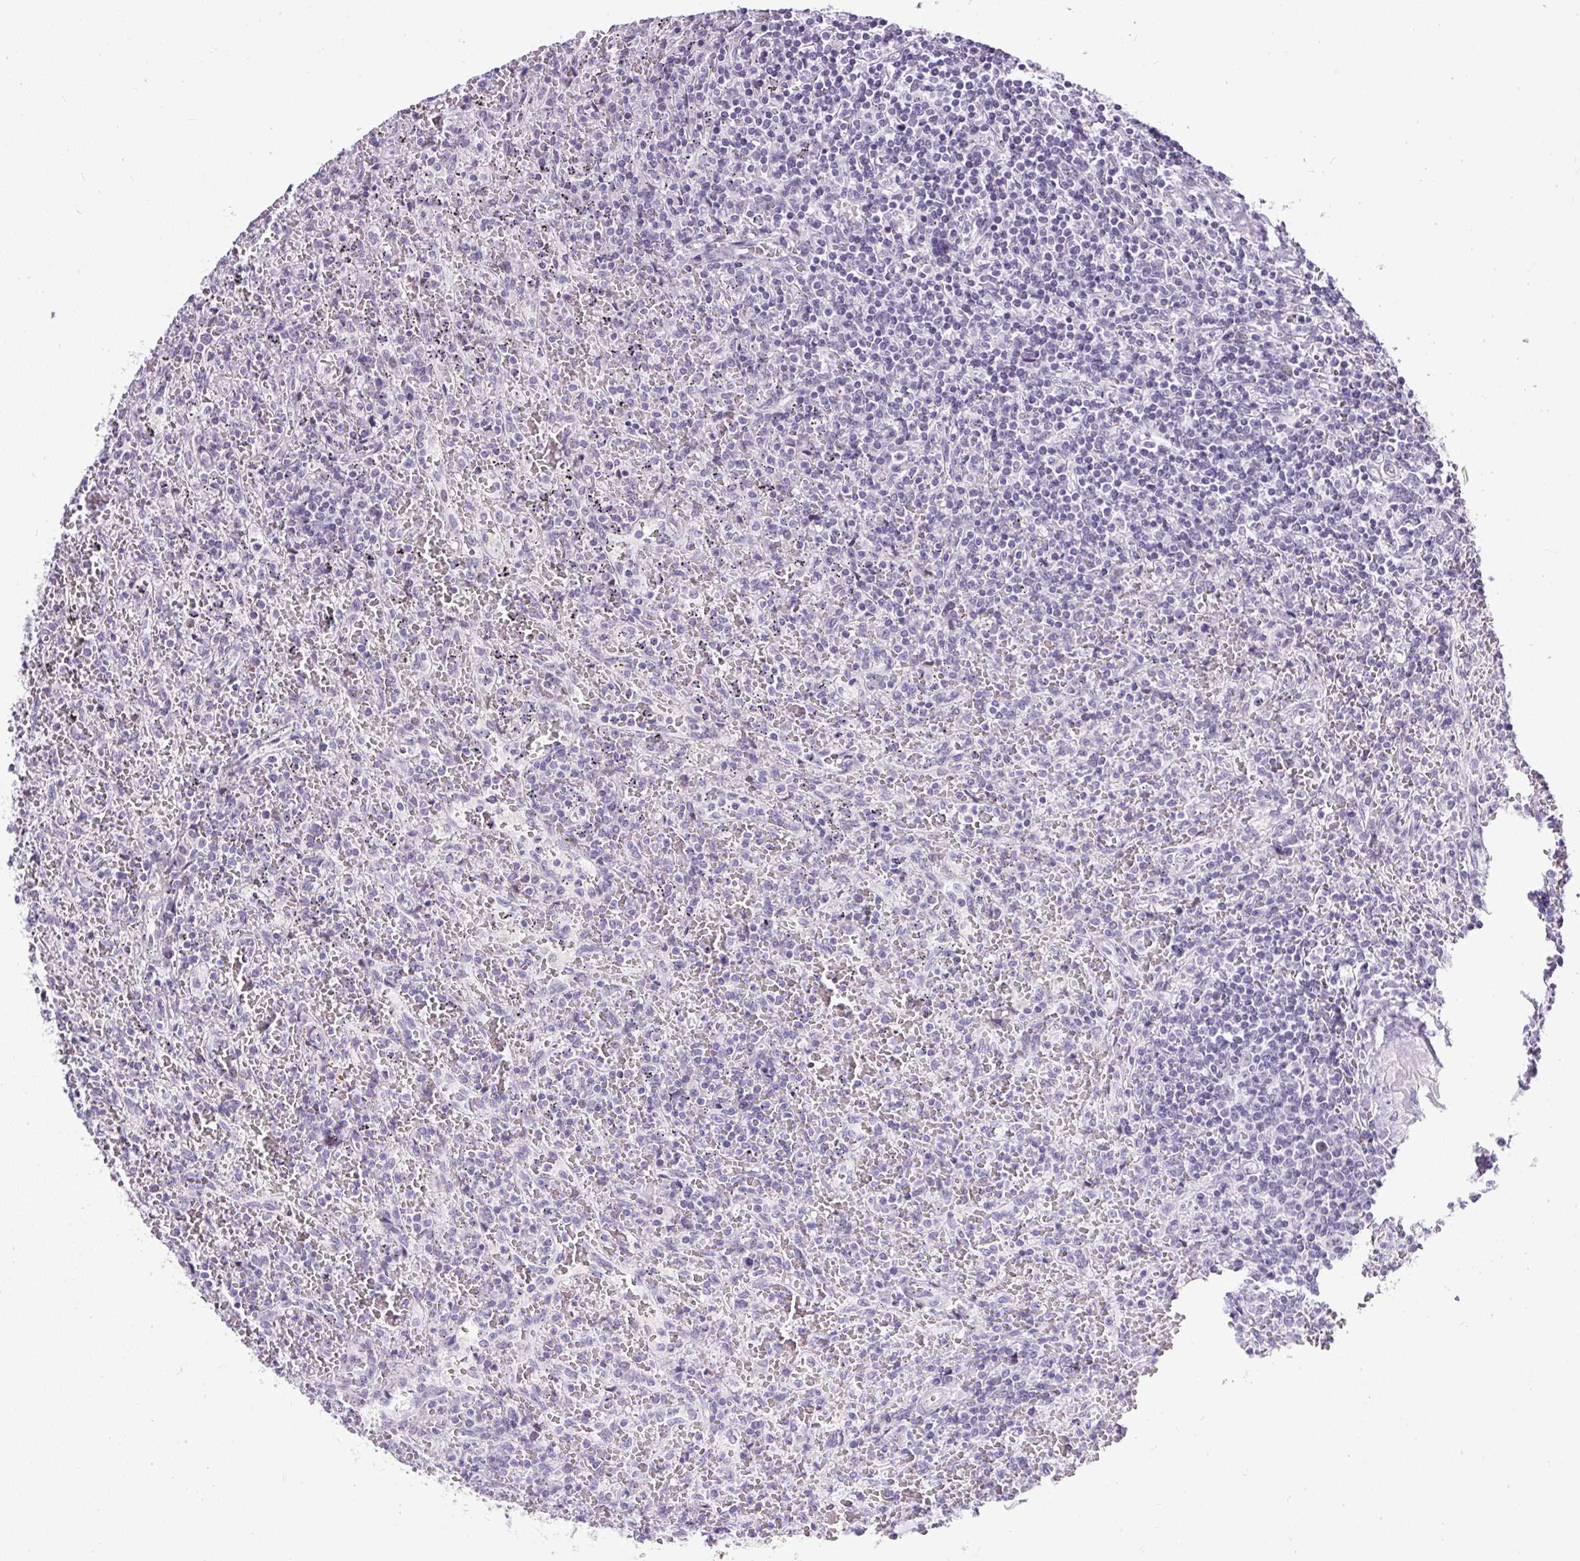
{"staining": {"intensity": "negative", "quantity": "none", "location": "none"}, "tissue": "lymphoma", "cell_type": "Tumor cells", "image_type": "cancer", "snomed": [{"axis": "morphology", "description": "Malignant lymphoma, non-Hodgkin's type, Low grade"}, {"axis": "topography", "description": "Spleen"}], "caption": "Immunohistochemistry micrograph of lymphoma stained for a protein (brown), which displays no expression in tumor cells.", "gene": "WNT10B", "patient": {"sex": "female", "age": 64}}